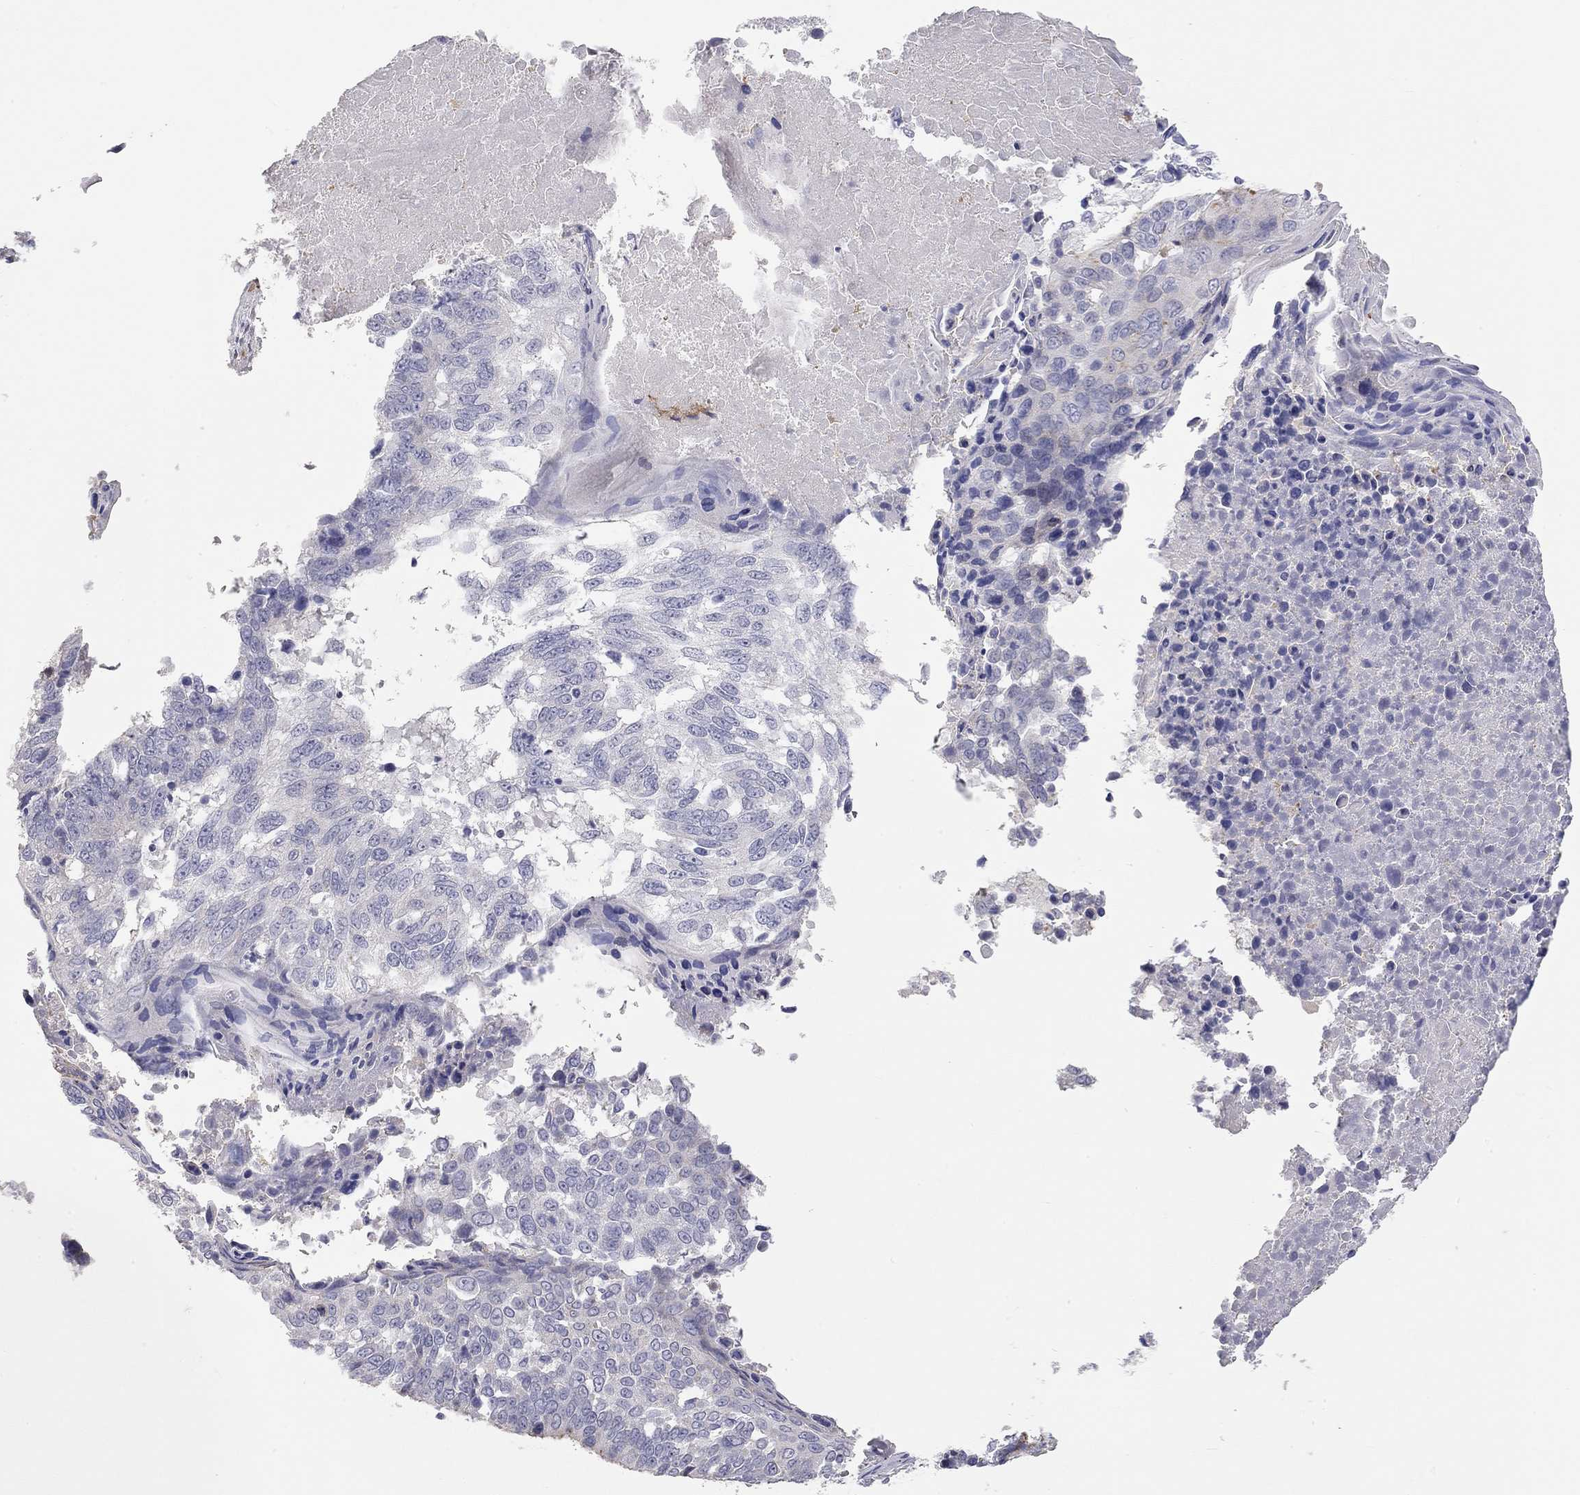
{"staining": {"intensity": "negative", "quantity": "none", "location": "none"}, "tissue": "lung cancer", "cell_type": "Tumor cells", "image_type": "cancer", "snomed": [{"axis": "morphology", "description": "Squamous cell carcinoma, NOS"}, {"axis": "topography", "description": "Lung"}], "caption": "Tumor cells are negative for protein expression in human lung cancer.", "gene": "PAPSS2", "patient": {"sex": "male", "age": 73}}